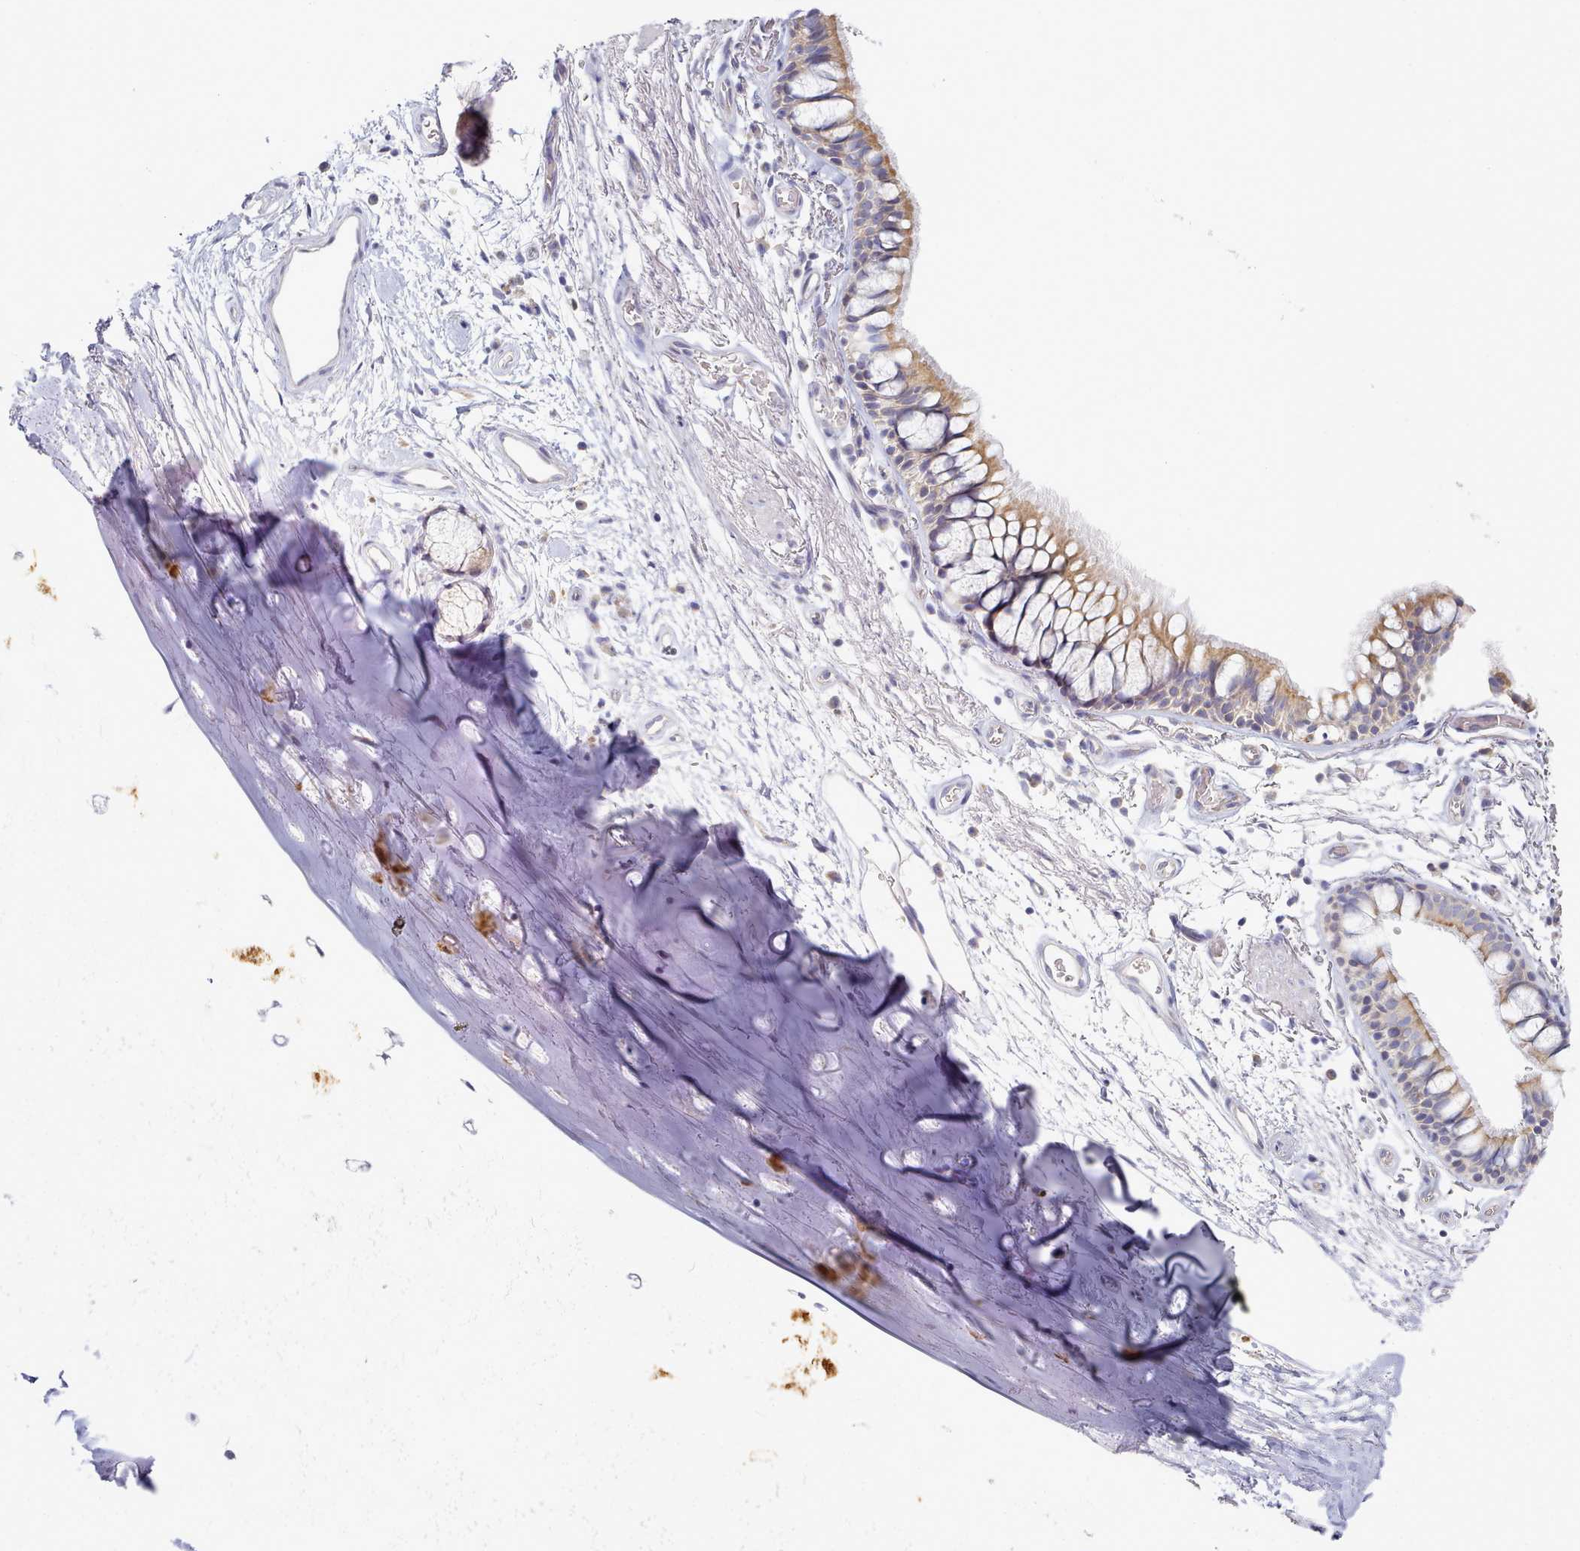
{"staining": {"intensity": "moderate", "quantity": ">75%", "location": "cytoplasmic/membranous"}, "tissue": "bronchus", "cell_type": "Respiratory epithelial cells", "image_type": "normal", "snomed": [{"axis": "morphology", "description": "Normal tissue, NOS"}, {"axis": "topography", "description": "Bronchus"}], "caption": "This histopathology image exhibits IHC staining of benign bronchus, with medium moderate cytoplasmic/membranous staining in about >75% of respiratory epithelial cells.", "gene": "TYW1B", "patient": {"sex": "male", "age": 65}}